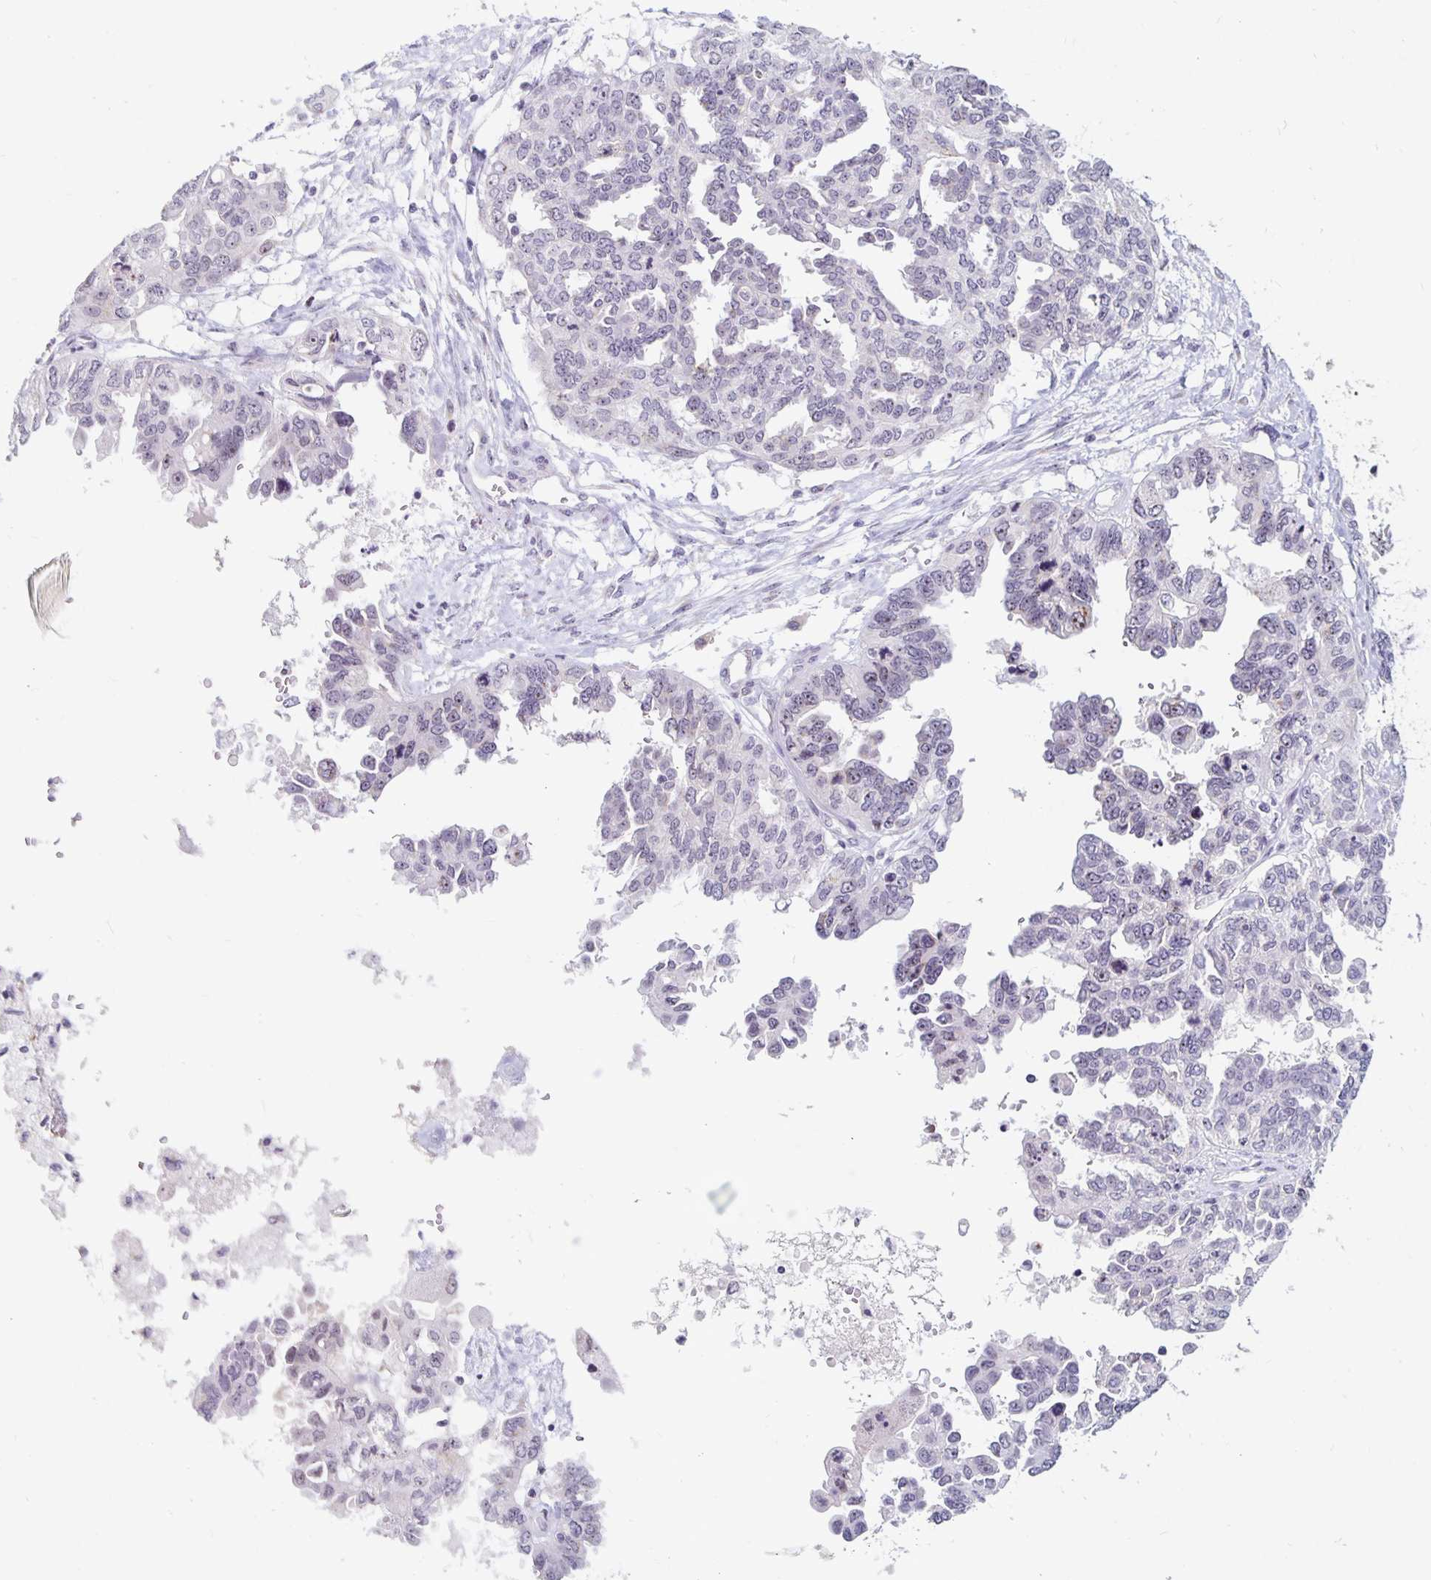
{"staining": {"intensity": "weak", "quantity": "25%-75%", "location": "nuclear"}, "tissue": "ovarian cancer", "cell_type": "Tumor cells", "image_type": "cancer", "snomed": [{"axis": "morphology", "description": "Cystadenocarcinoma, serous, NOS"}, {"axis": "topography", "description": "Ovary"}], "caption": "The micrograph shows immunohistochemical staining of serous cystadenocarcinoma (ovarian). There is weak nuclear positivity is appreciated in about 25%-75% of tumor cells.", "gene": "NUP85", "patient": {"sex": "female", "age": 53}}